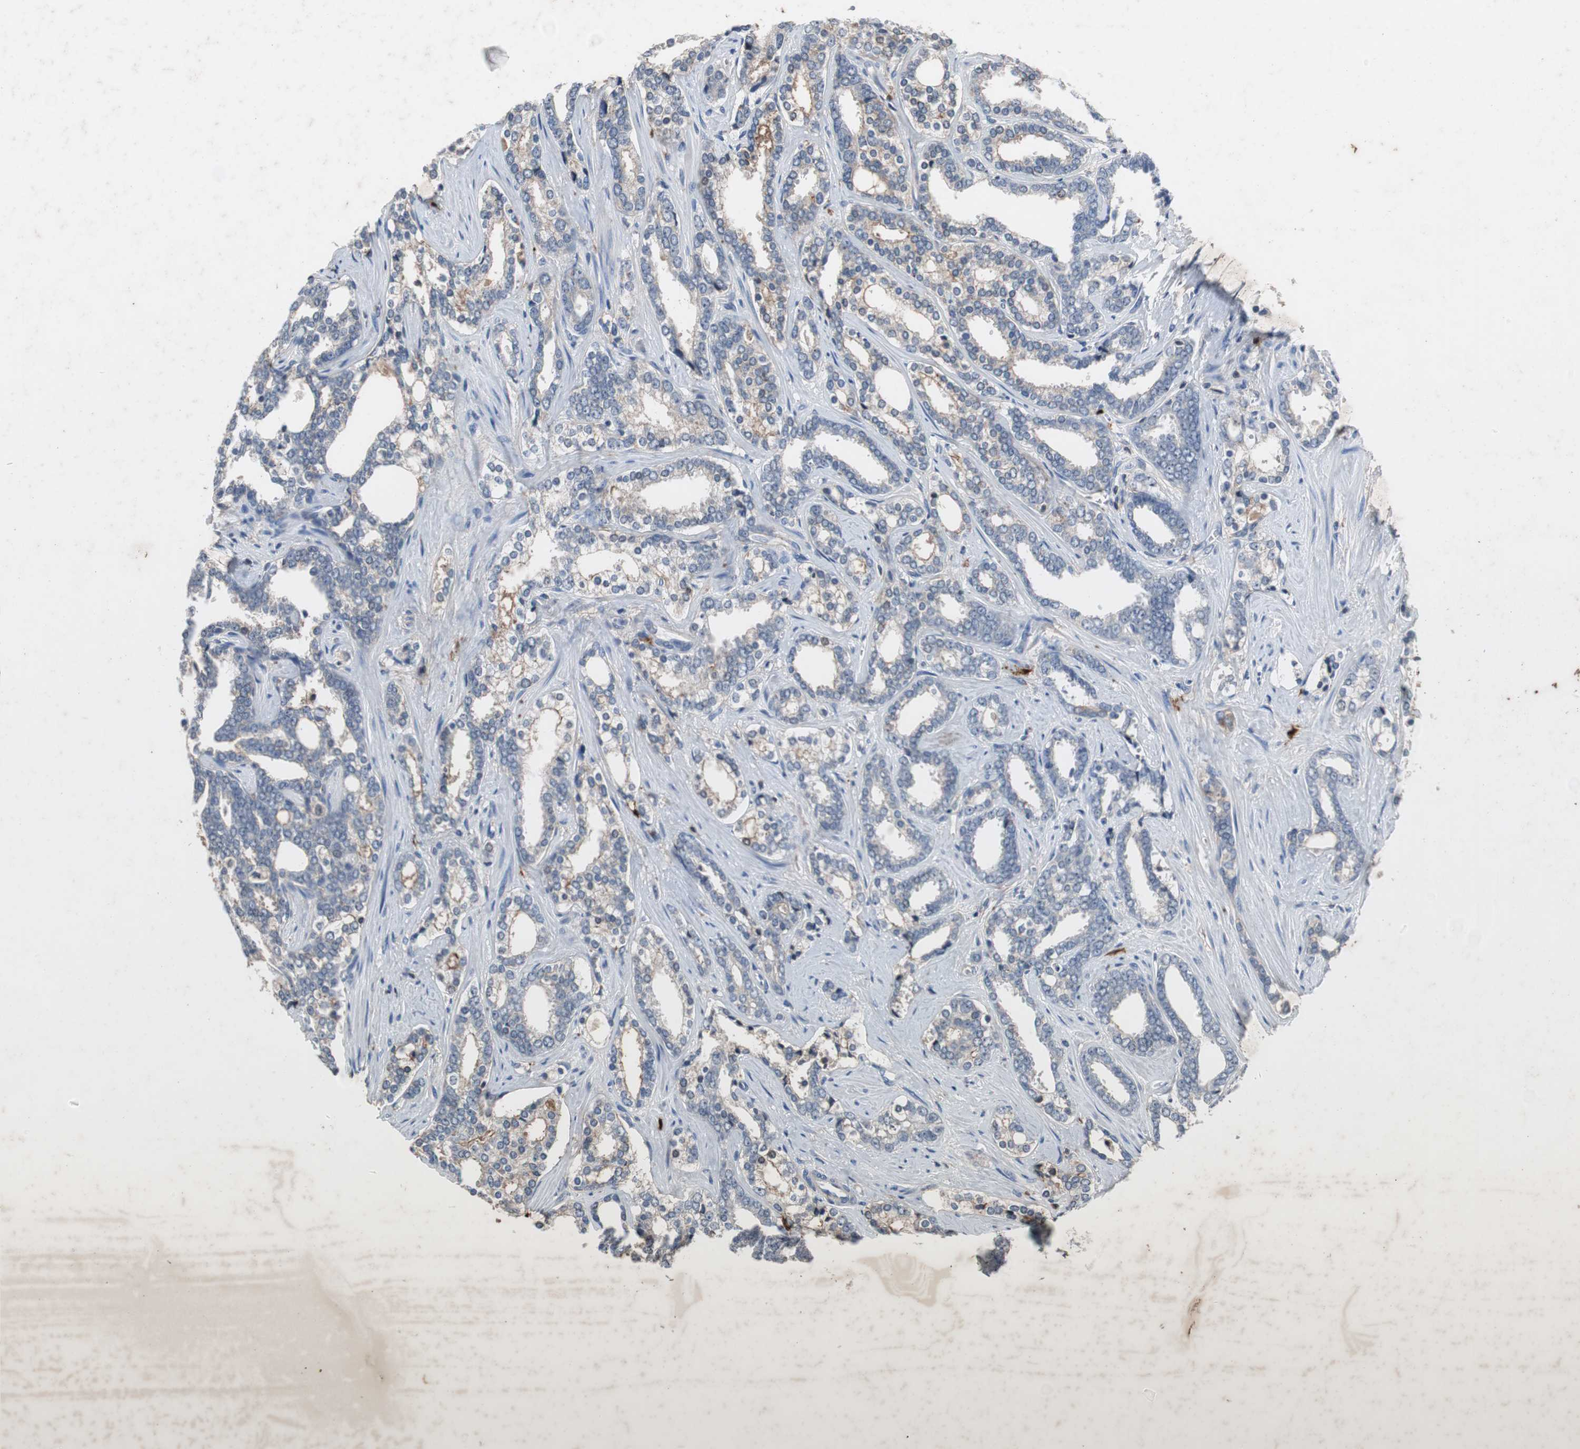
{"staining": {"intensity": "weak", "quantity": "25%-75%", "location": "cytoplasmic/membranous"}, "tissue": "prostate cancer", "cell_type": "Tumor cells", "image_type": "cancer", "snomed": [{"axis": "morphology", "description": "Adenocarcinoma, High grade"}, {"axis": "topography", "description": "Prostate"}], "caption": "Immunohistochemical staining of prostate high-grade adenocarcinoma exhibits low levels of weak cytoplasmic/membranous staining in approximately 25%-75% of tumor cells.", "gene": "CALB2", "patient": {"sex": "male", "age": 67}}